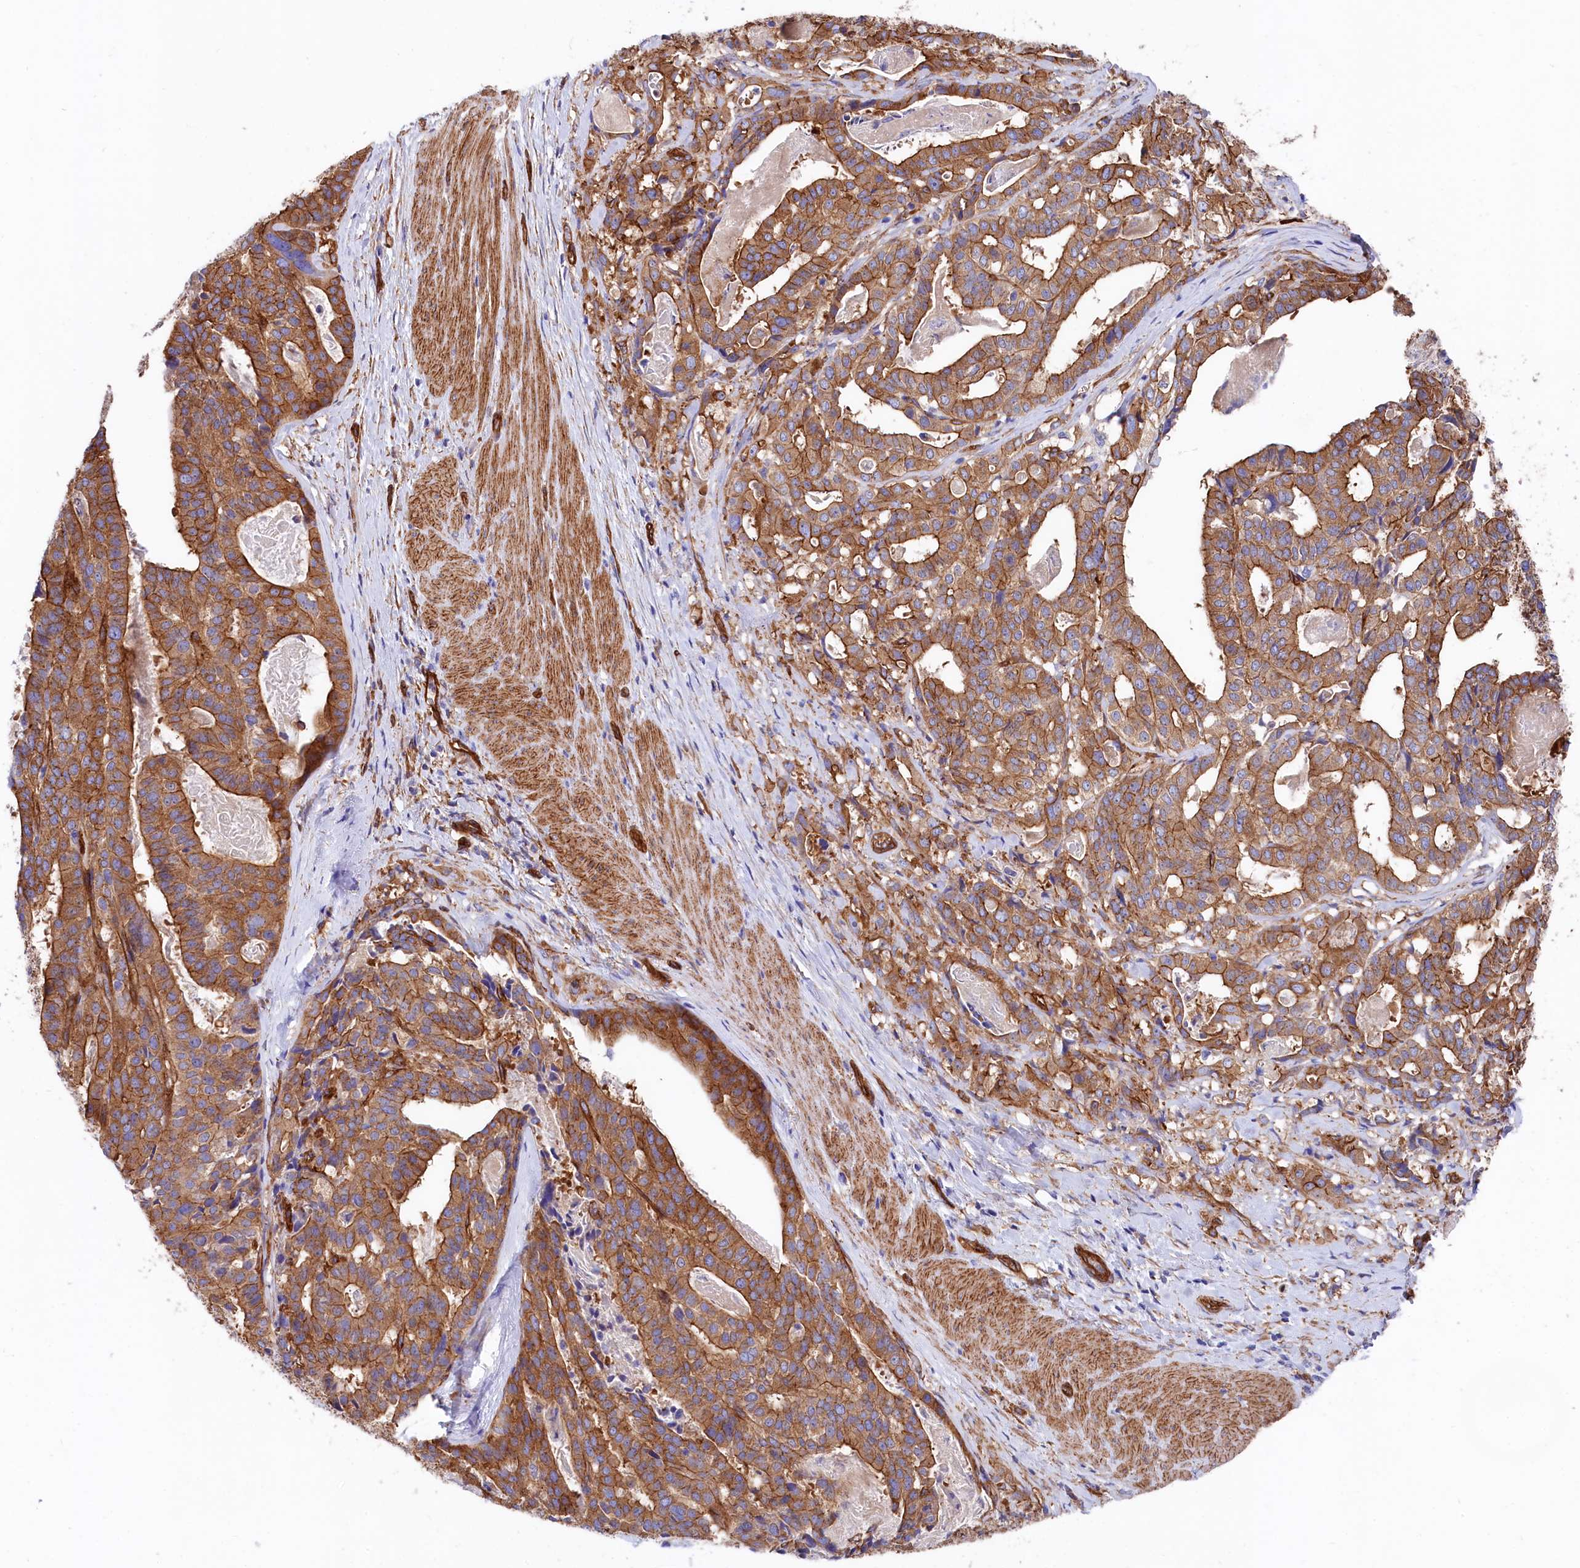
{"staining": {"intensity": "moderate", "quantity": ">75%", "location": "cytoplasmic/membranous"}, "tissue": "stomach cancer", "cell_type": "Tumor cells", "image_type": "cancer", "snomed": [{"axis": "morphology", "description": "Adenocarcinoma, NOS"}, {"axis": "topography", "description": "Stomach"}], "caption": "Protein analysis of stomach cancer (adenocarcinoma) tissue demonstrates moderate cytoplasmic/membranous staining in about >75% of tumor cells.", "gene": "TNKS1BP1", "patient": {"sex": "male", "age": 48}}